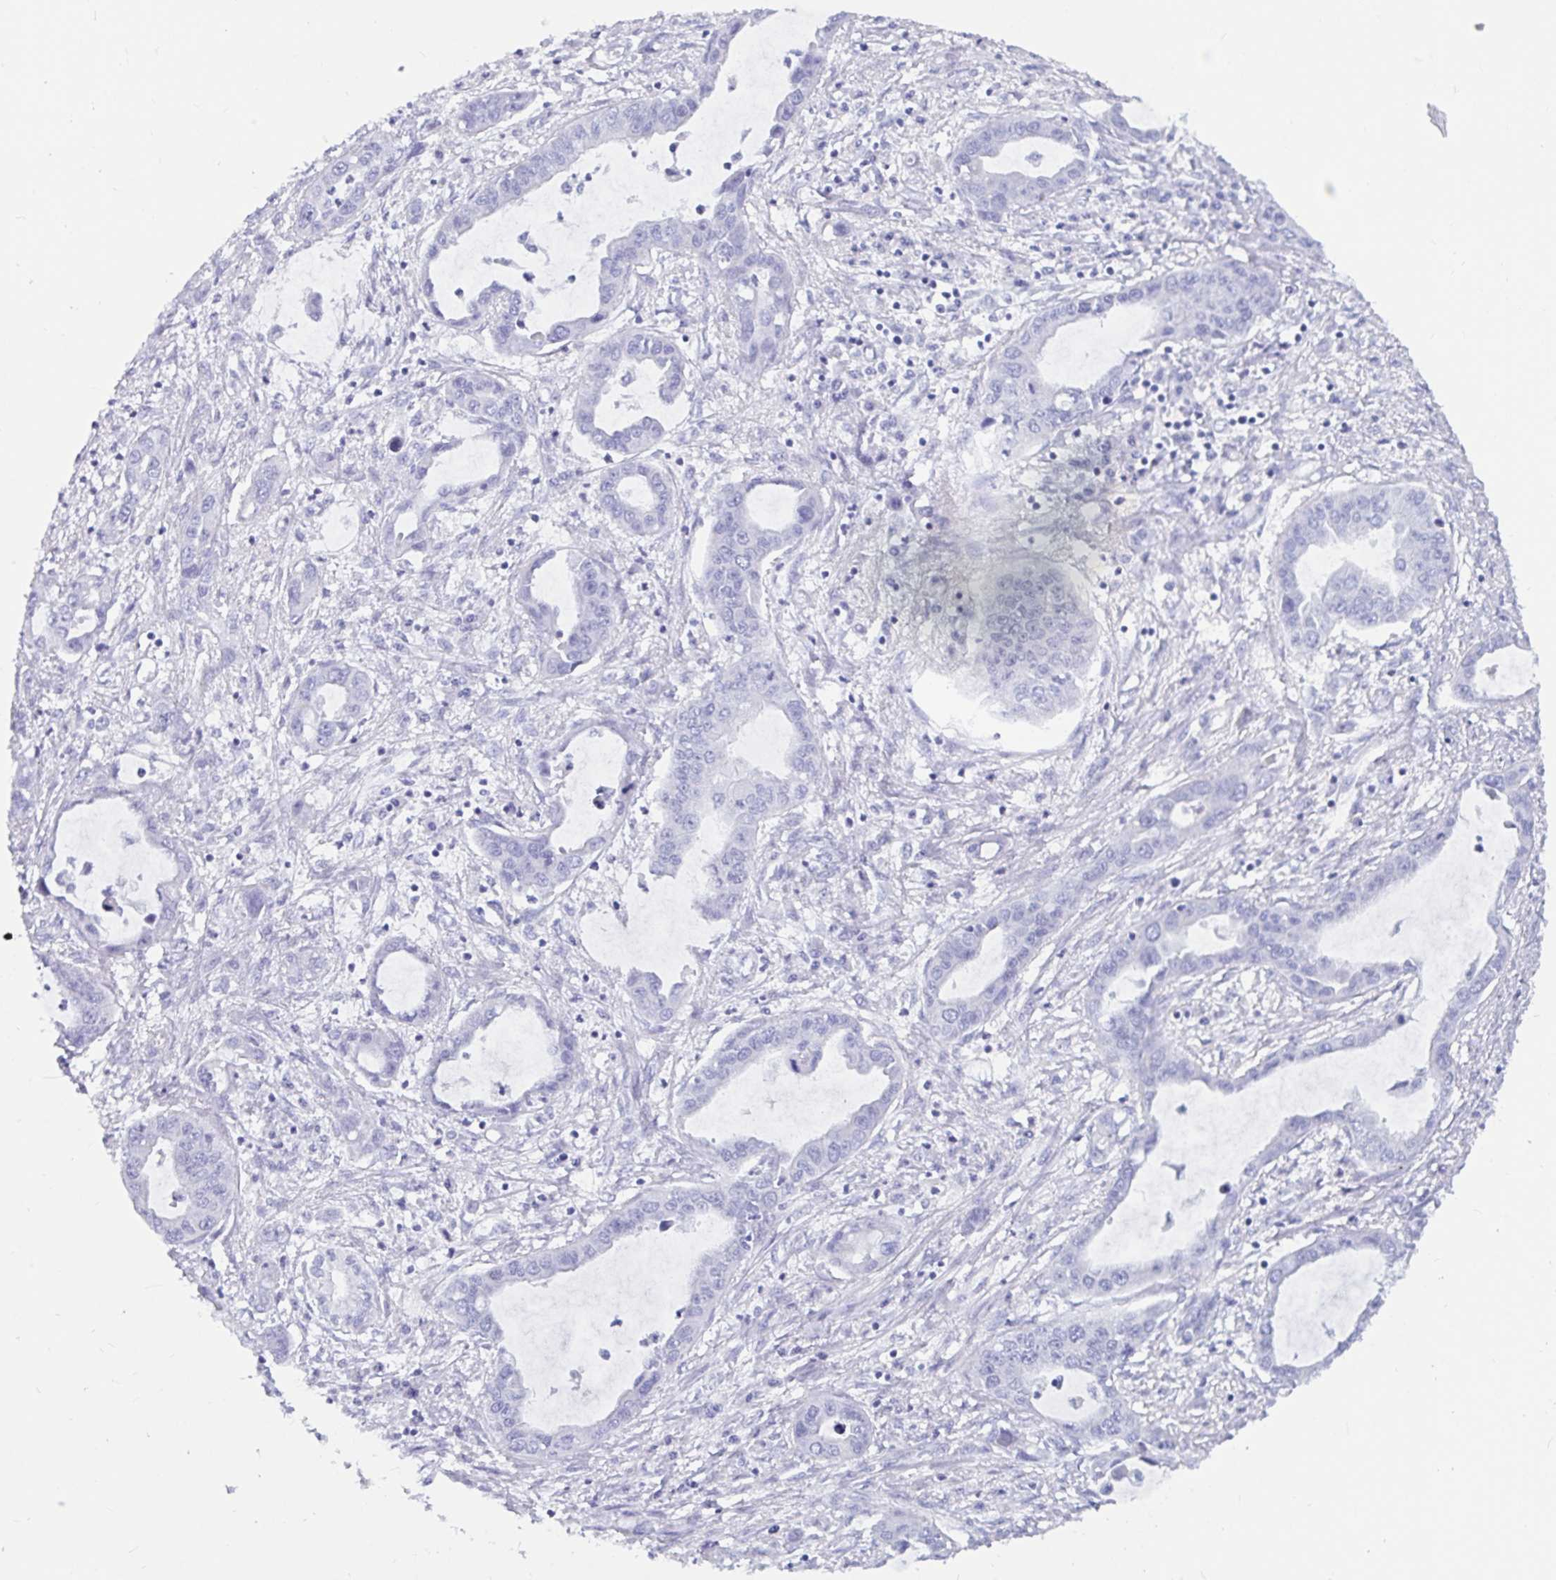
{"staining": {"intensity": "negative", "quantity": "none", "location": "none"}, "tissue": "liver cancer", "cell_type": "Tumor cells", "image_type": "cancer", "snomed": [{"axis": "morphology", "description": "Cholangiocarcinoma"}, {"axis": "topography", "description": "Liver"}], "caption": "This image is of liver cancer (cholangiocarcinoma) stained with immunohistochemistry (IHC) to label a protein in brown with the nuclei are counter-stained blue. There is no positivity in tumor cells. (Brightfield microscopy of DAB (3,3'-diaminobenzidine) IHC at high magnification).", "gene": "ZPBP2", "patient": {"sex": "male", "age": 58}}